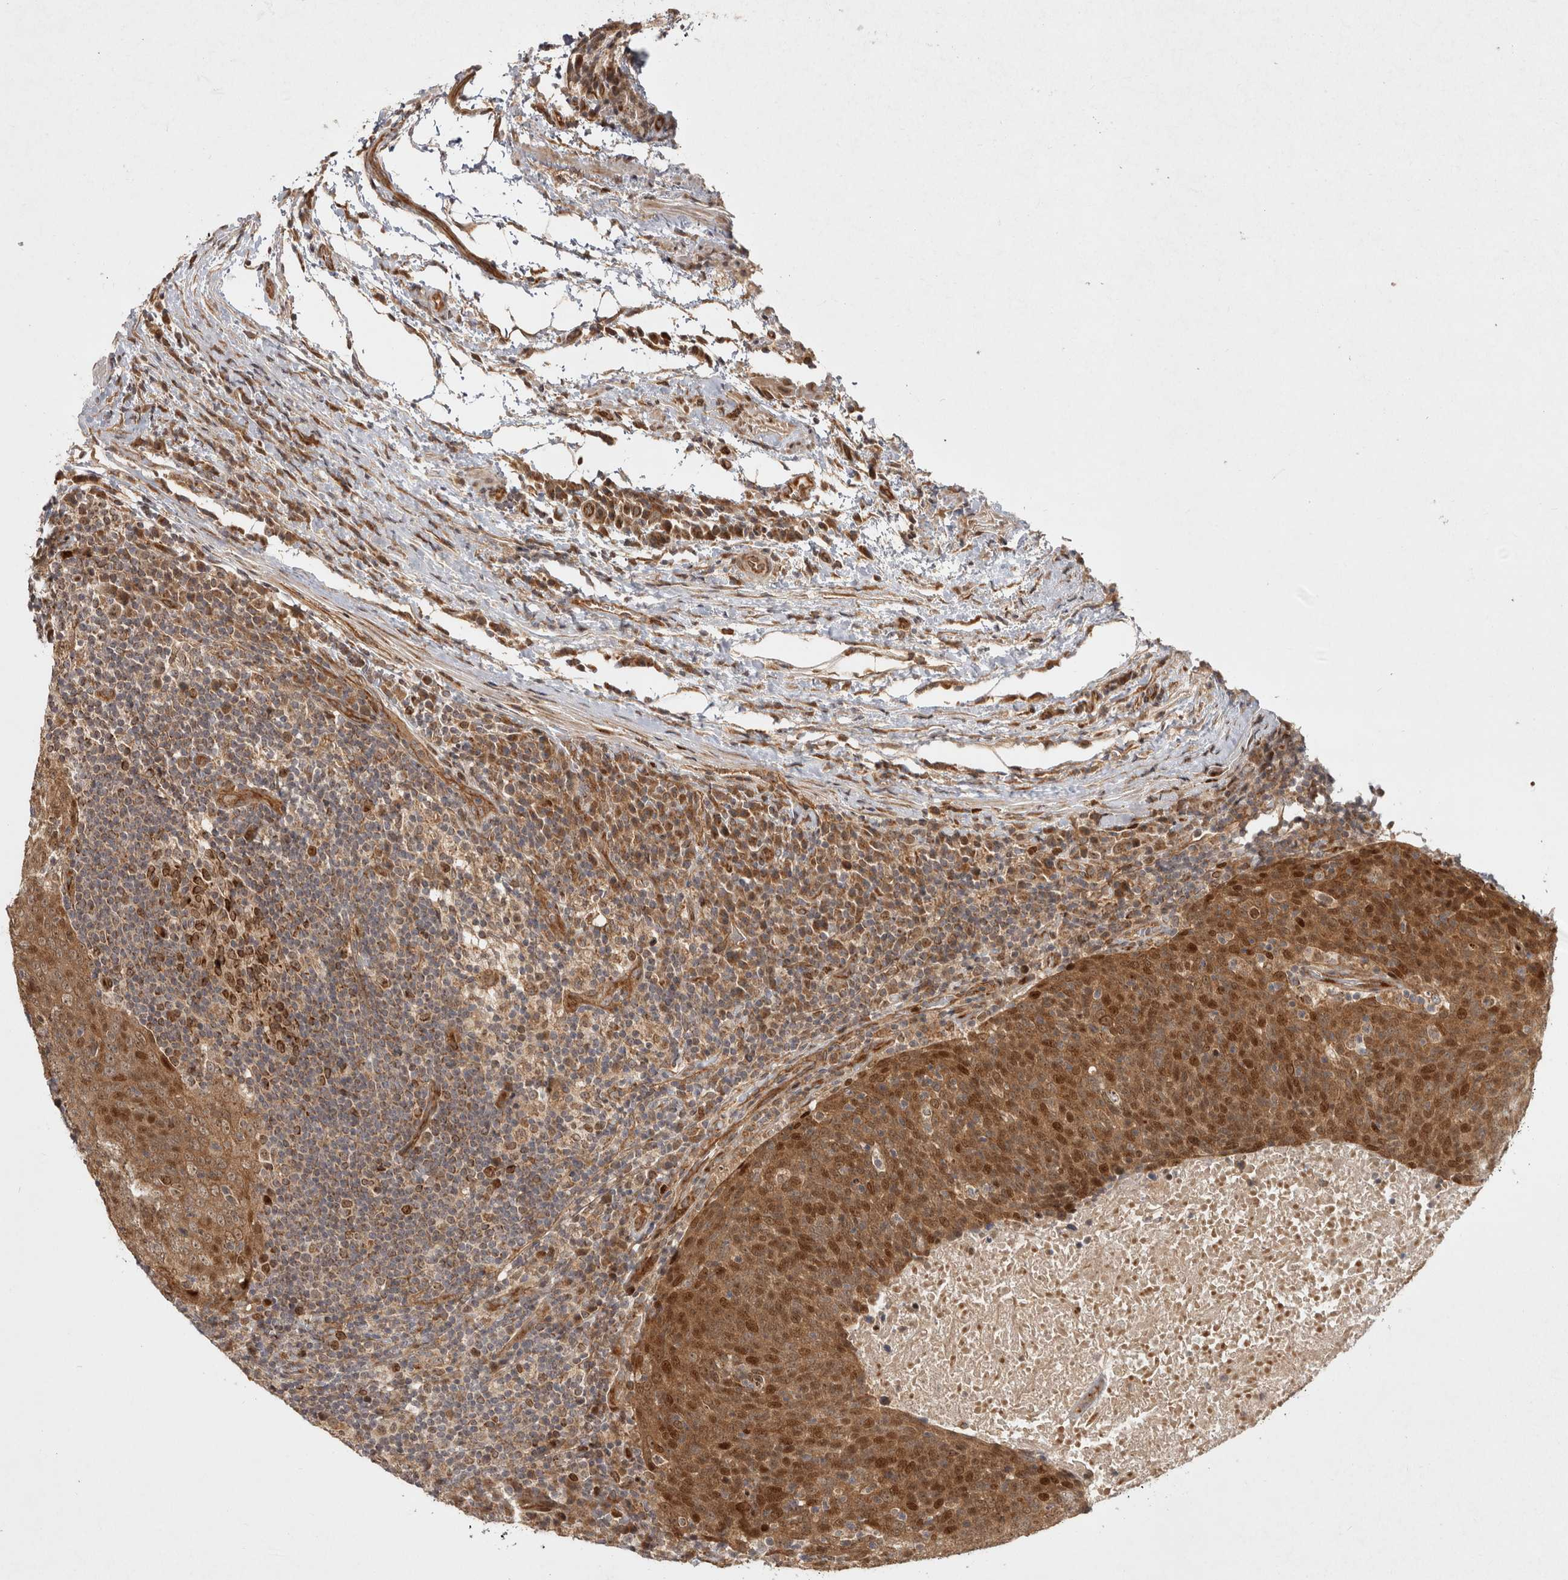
{"staining": {"intensity": "moderate", "quantity": ">75%", "location": "cytoplasmic/membranous,nuclear"}, "tissue": "head and neck cancer", "cell_type": "Tumor cells", "image_type": "cancer", "snomed": [{"axis": "morphology", "description": "Squamous cell carcinoma, NOS"}, {"axis": "morphology", "description": "Squamous cell carcinoma, metastatic, NOS"}, {"axis": "topography", "description": "Lymph node"}, {"axis": "topography", "description": "Head-Neck"}], "caption": "The immunohistochemical stain shows moderate cytoplasmic/membranous and nuclear positivity in tumor cells of head and neck squamous cell carcinoma tissue.", "gene": "CAMSAP2", "patient": {"sex": "male", "age": 62}}